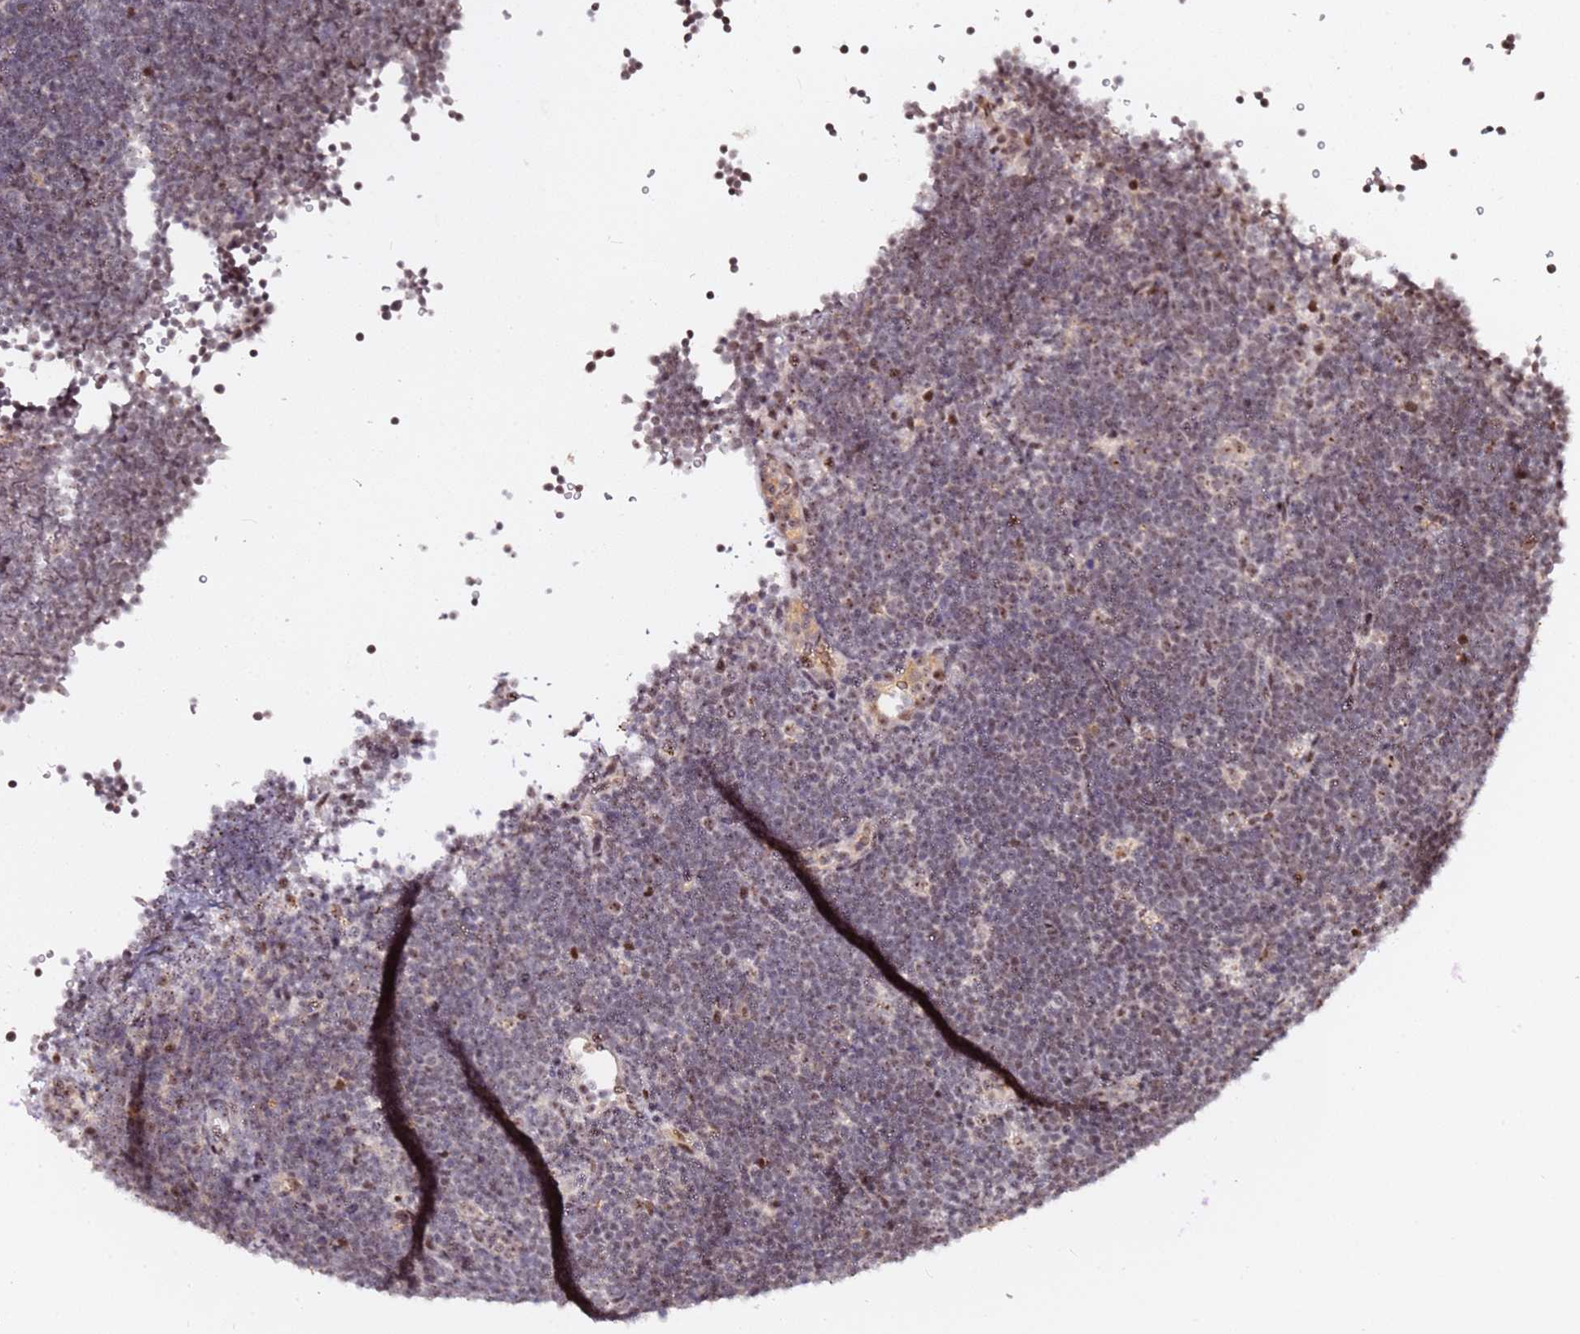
{"staining": {"intensity": "weak", "quantity": "25%-75%", "location": "nuclear"}, "tissue": "lymphoma", "cell_type": "Tumor cells", "image_type": "cancer", "snomed": [{"axis": "morphology", "description": "Malignant lymphoma, non-Hodgkin's type, High grade"}, {"axis": "topography", "description": "Lymph node"}], "caption": "Immunohistochemistry photomicrograph of high-grade malignant lymphoma, non-Hodgkin's type stained for a protein (brown), which exhibits low levels of weak nuclear expression in approximately 25%-75% of tumor cells.", "gene": "FCF1", "patient": {"sex": "male", "age": 13}}